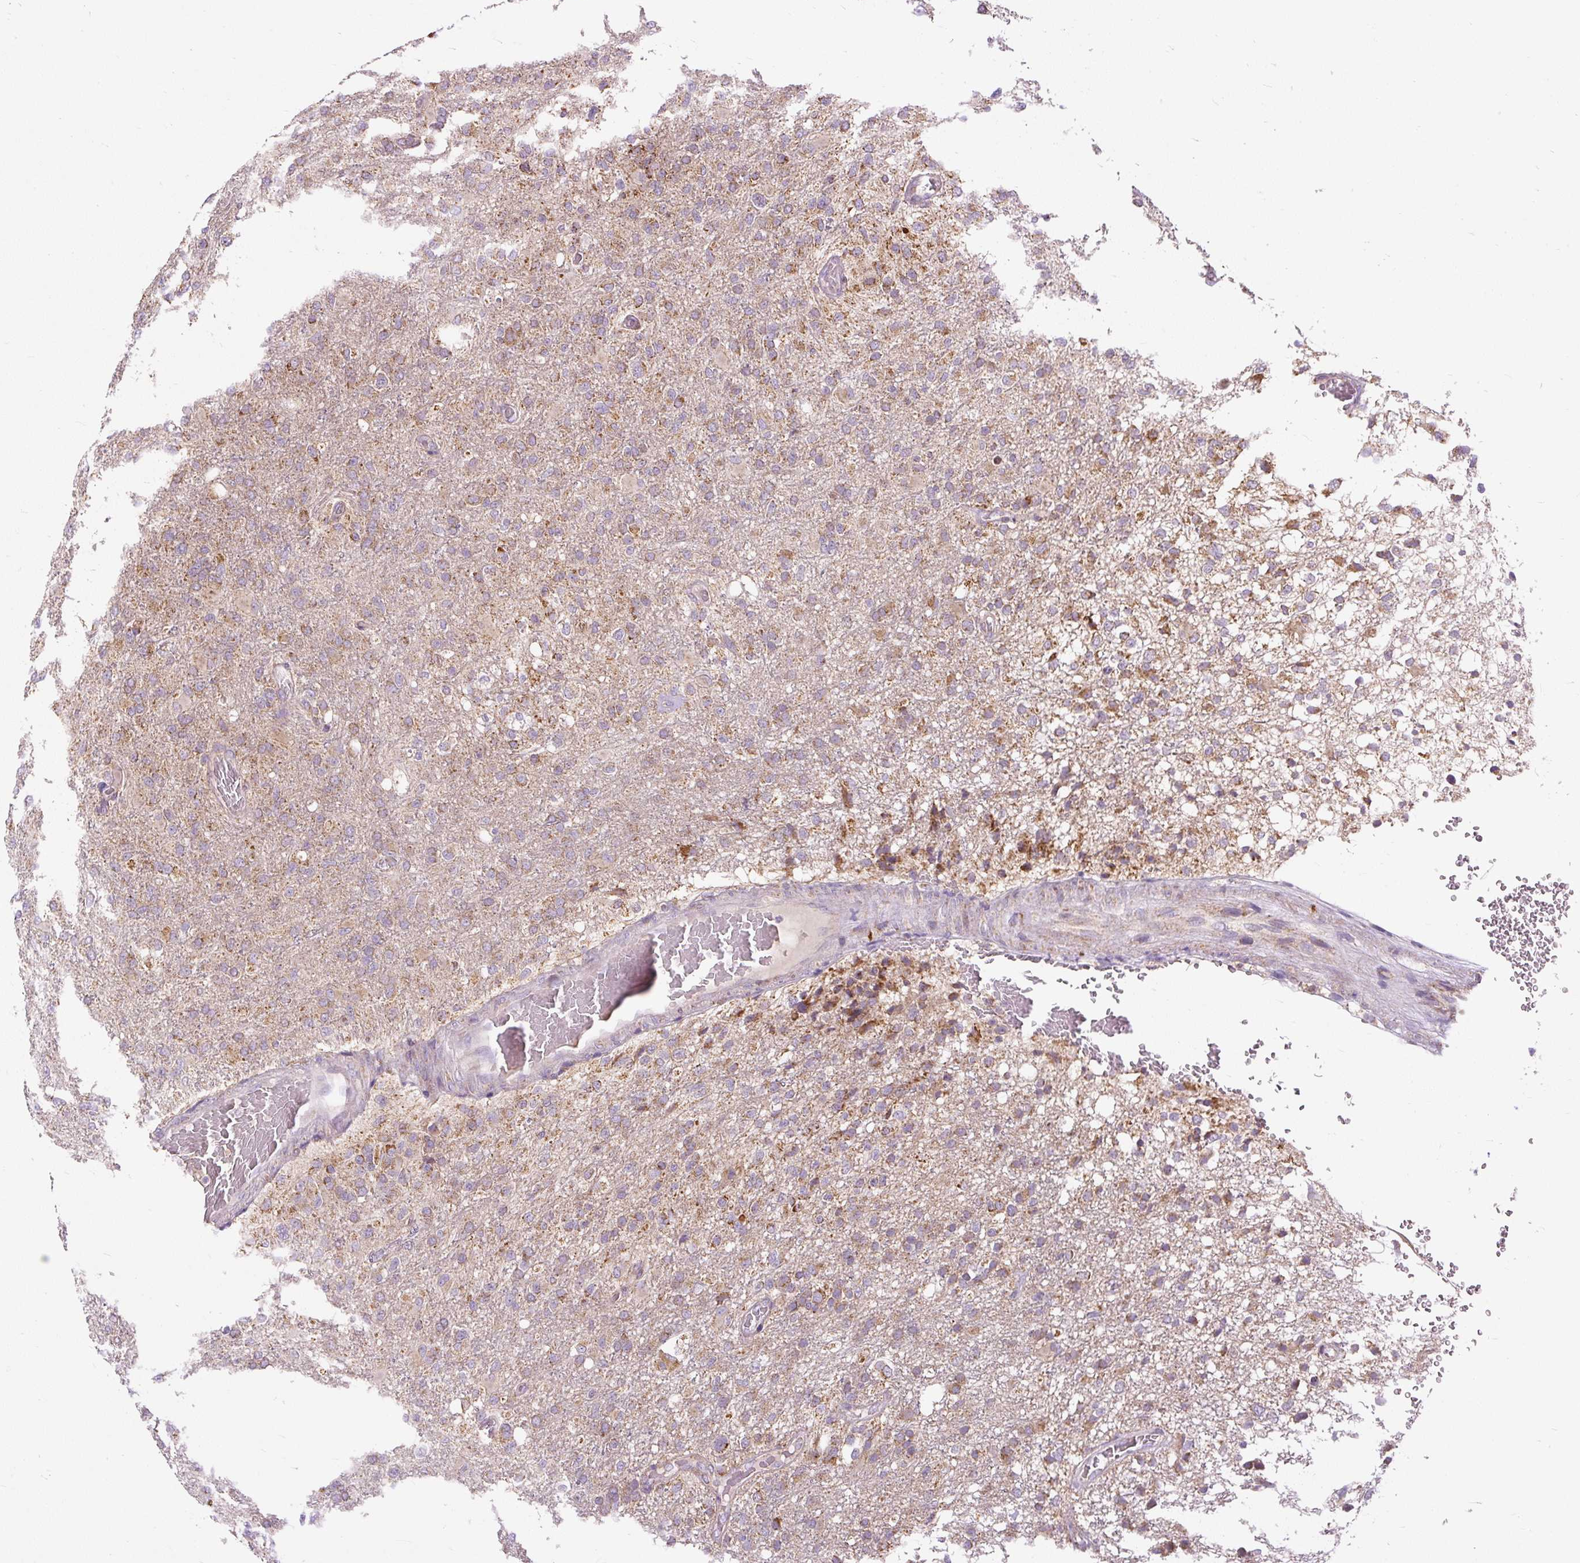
{"staining": {"intensity": "moderate", "quantity": "25%-75%", "location": "cytoplasmic/membranous"}, "tissue": "glioma", "cell_type": "Tumor cells", "image_type": "cancer", "snomed": [{"axis": "morphology", "description": "Glioma, malignant, High grade"}, {"axis": "topography", "description": "Brain"}], "caption": "High-power microscopy captured an immunohistochemistry photomicrograph of malignant glioma (high-grade), revealing moderate cytoplasmic/membranous expression in about 25%-75% of tumor cells. The staining was performed using DAB to visualize the protein expression in brown, while the nuclei were stained in blue with hematoxylin (Magnification: 20x).", "gene": "TM2D3", "patient": {"sex": "female", "age": 74}}